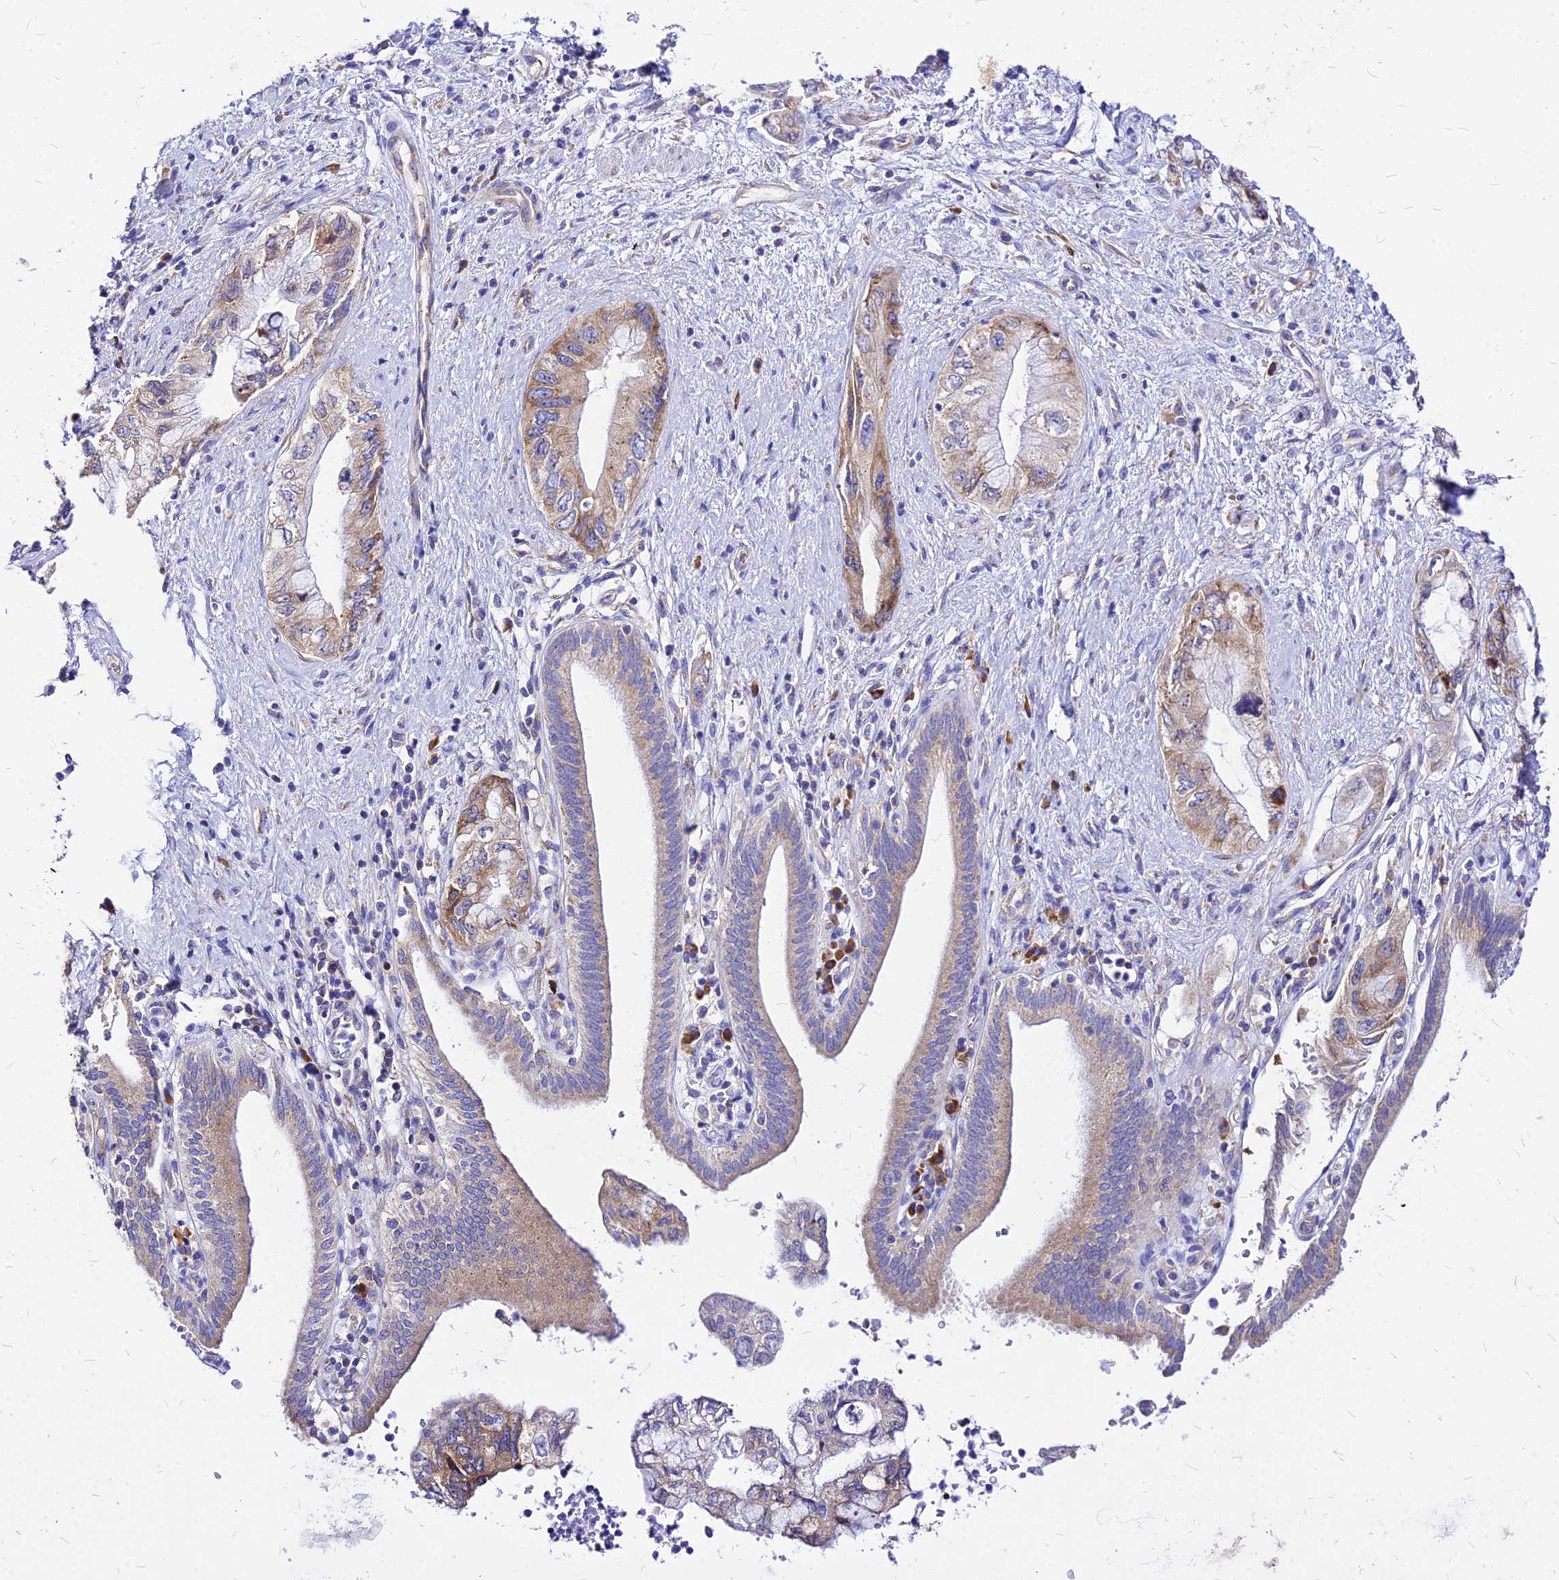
{"staining": {"intensity": "moderate", "quantity": "<25%", "location": "cytoplasmic/membranous"}, "tissue": "pancreatic cancer", "cell_type": "Tumor cells", "image_type": "cancer", "snomed": [{"axis": "morphology", "description": "Adenocarcinoma, NOS"}, {"axis": "topography", "description": "Pancreas"}], "caption": "High-magnification brightfield microscopy of pancreatic adenocarcinoma stained with DAB (brown) and counterstained with hematoxylin (blue). tumor cells exhibit moderate cytoplasmic/membranous expression is seen in about<25% of cells. (IHC, brightfield microscopy, high magnification).", "gene": "RPL19", "patient": {"sex": "female", "age": 73}}